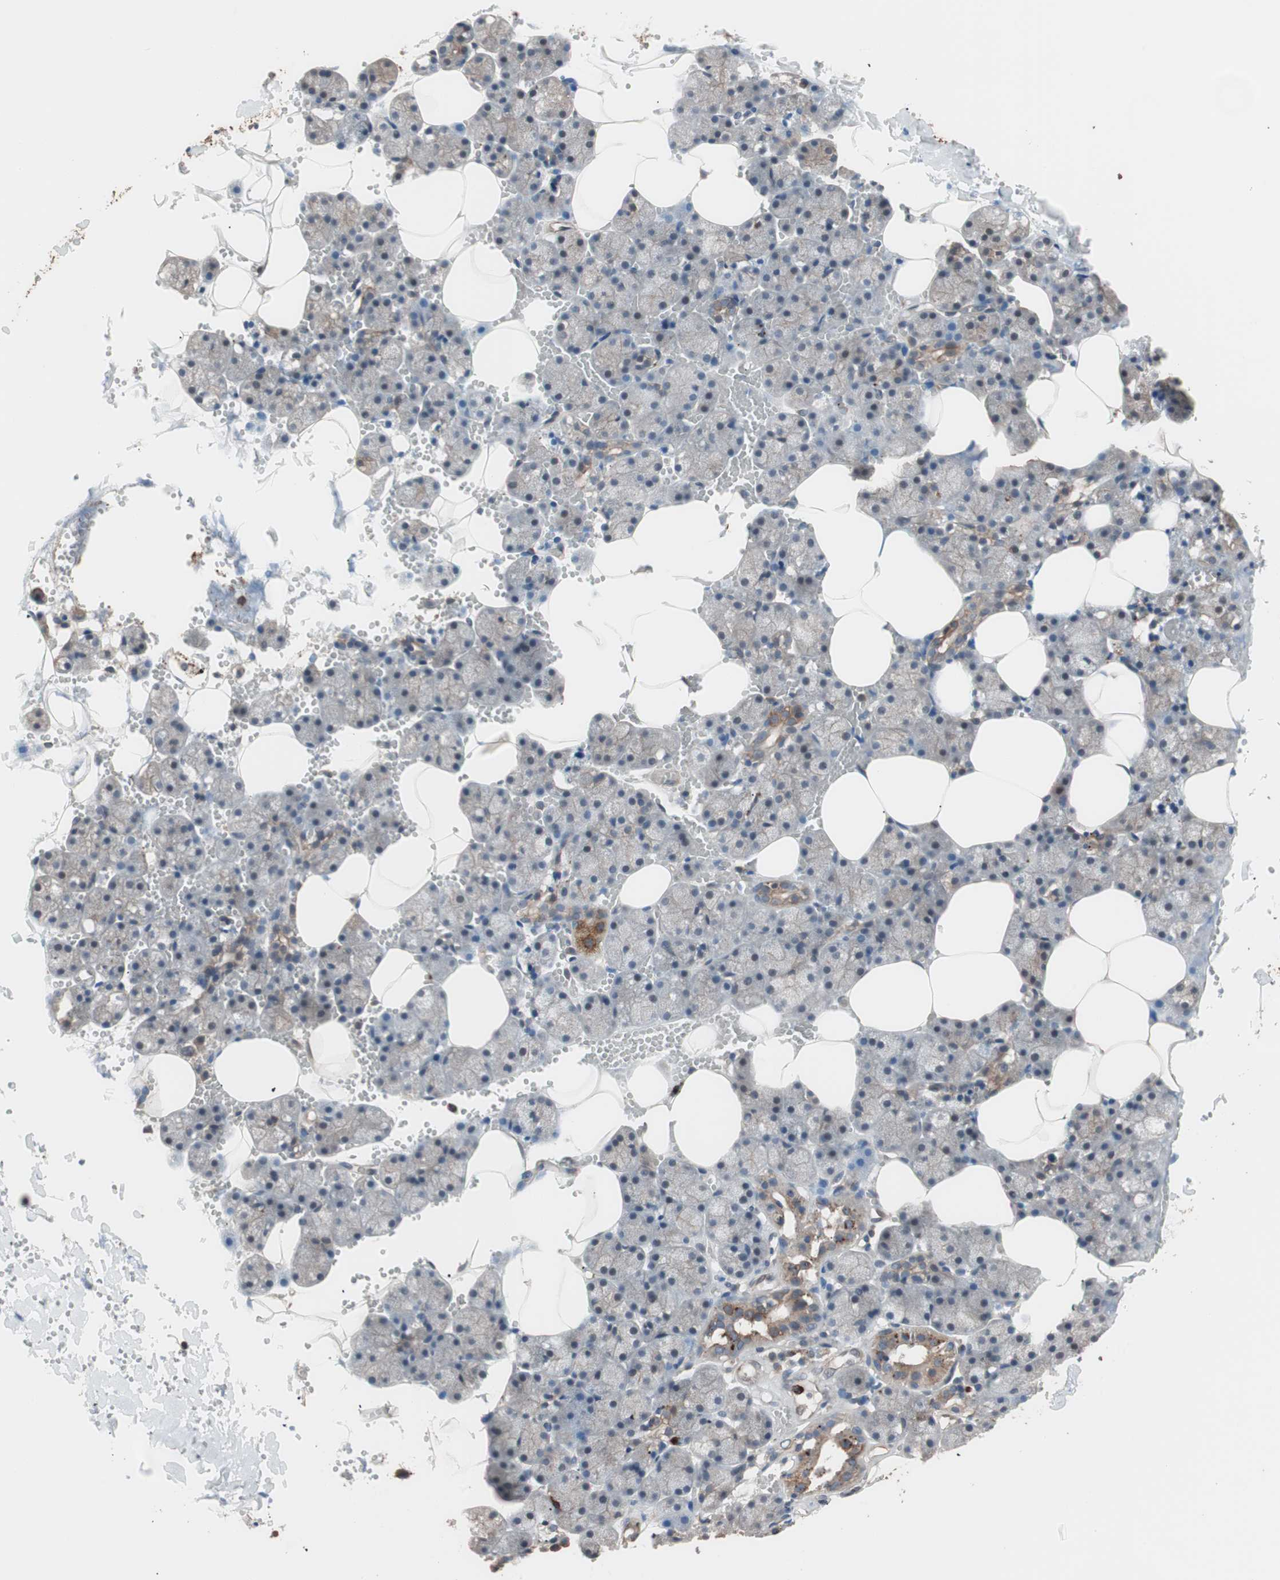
{"staining": {"intensity": "moderate", "quantity": "25%-75%", "location": "cytoplasmic/membranous"}, "tissue": "salivary gland", "cell_type": "Glandular cells", "image_type": "normal", "snomed": [{"axis": "morphology", "description": "Normal tissue, NOS"}, {"axis": "topography", "description": "Salivary gland"}], "caption": "The image reveals staining of normal salivary gland, revealing moderate cytoplasmic/membranous protein staining (brown color) within glandular cells.", "gene": "CCT3", "patient": {"sex": "male", "age": 62}}